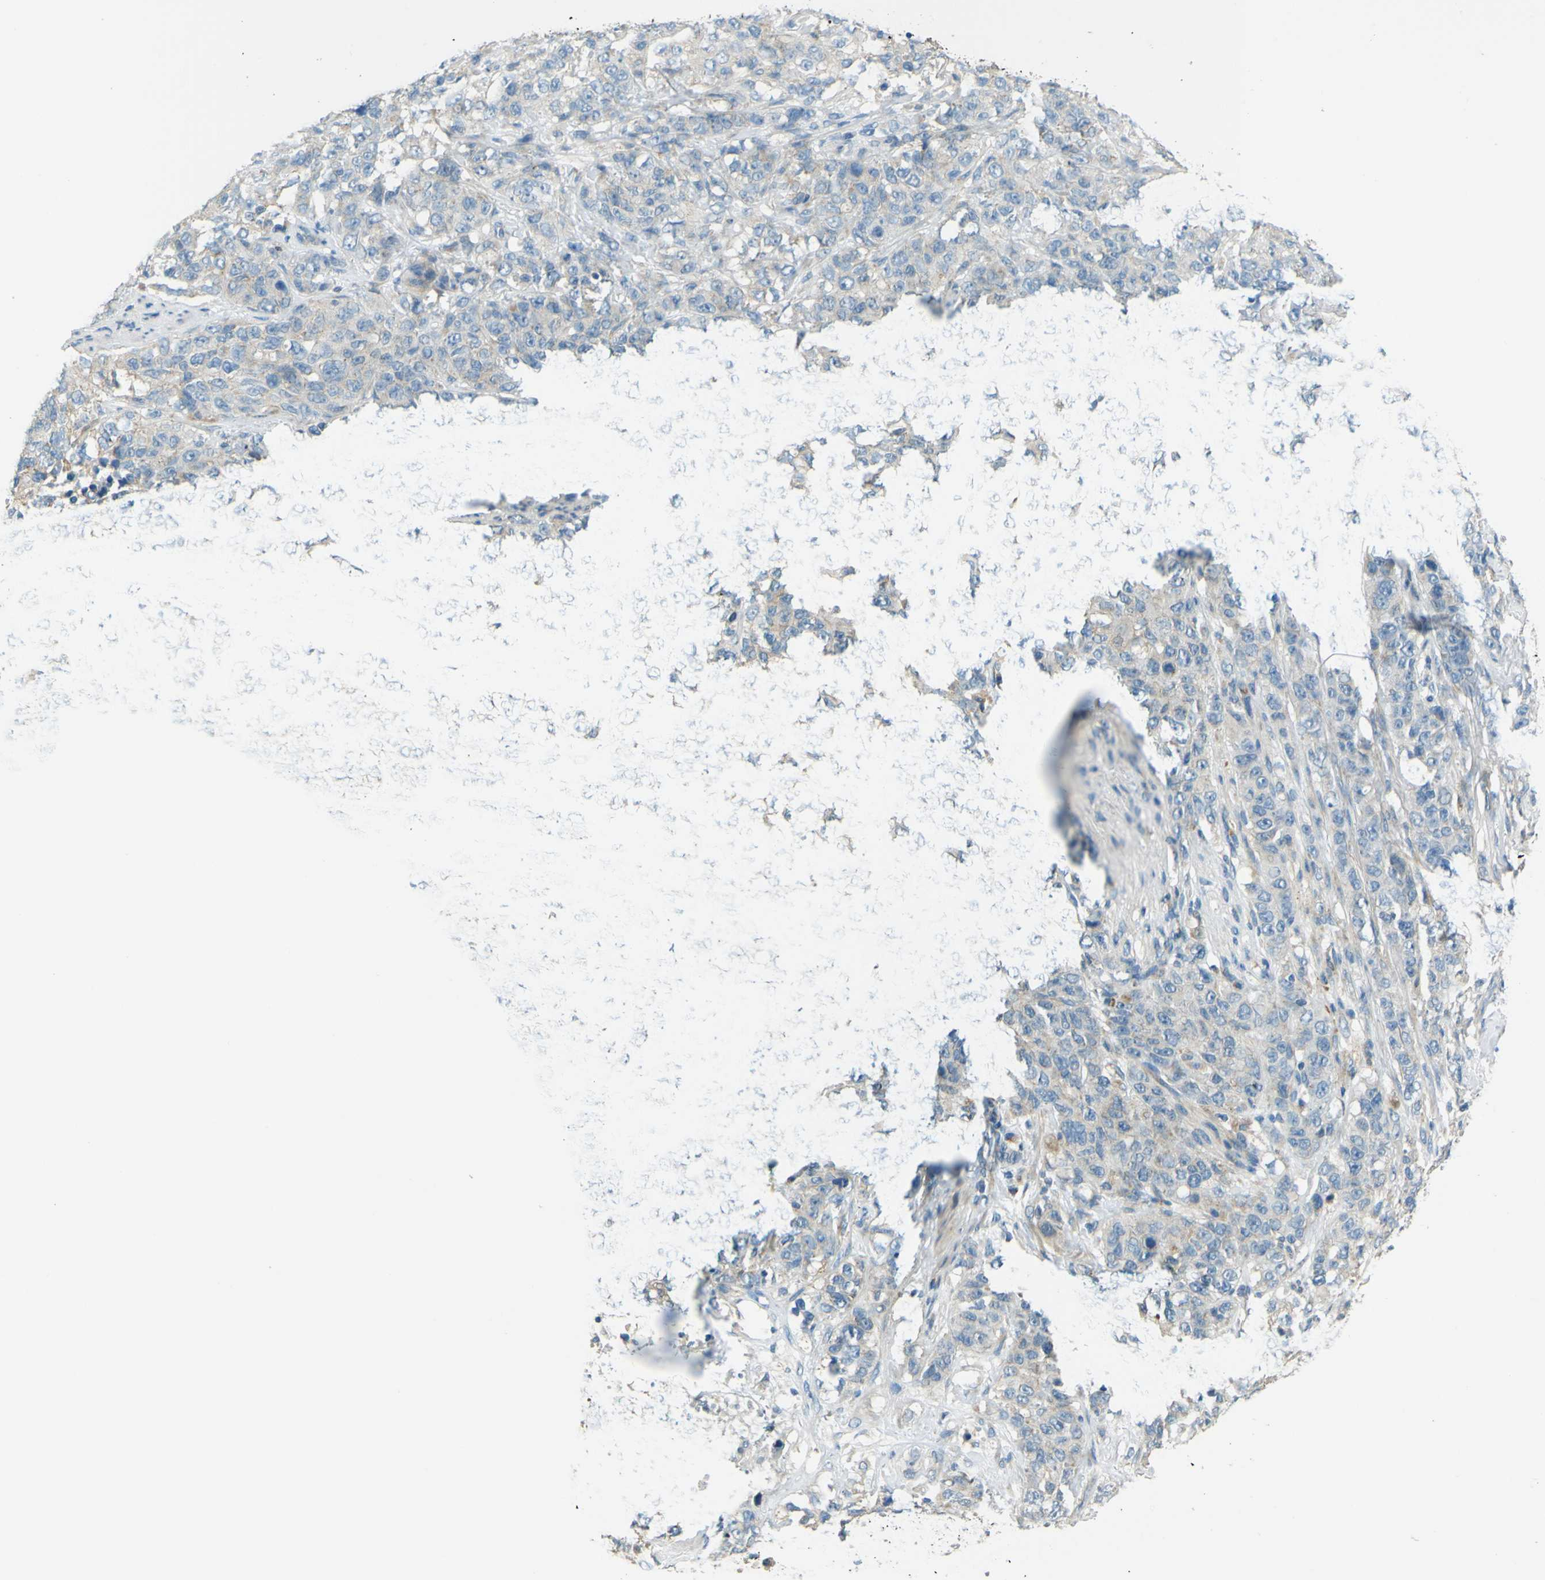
{"staining": {"intensity": "negative", "quantity": "none", "location": "none"}, "tissue": "stomach cancer", "cell_type": "Tumor cells", "image_type": "cancer", "snomed": [{"axis": "morphology", "description": "Adenocarcinoma, NOS"}, {"axis": "topography", "description": "Stomach"}], "caption": "An immunohistochemistry histopathology image of stomach cancer is shown. There is no staining in tumor cells of stomach cancer. Nuclei are stained in blue.", "gene": "FKTN", "patient": {"sex": "male", "age": 48}}